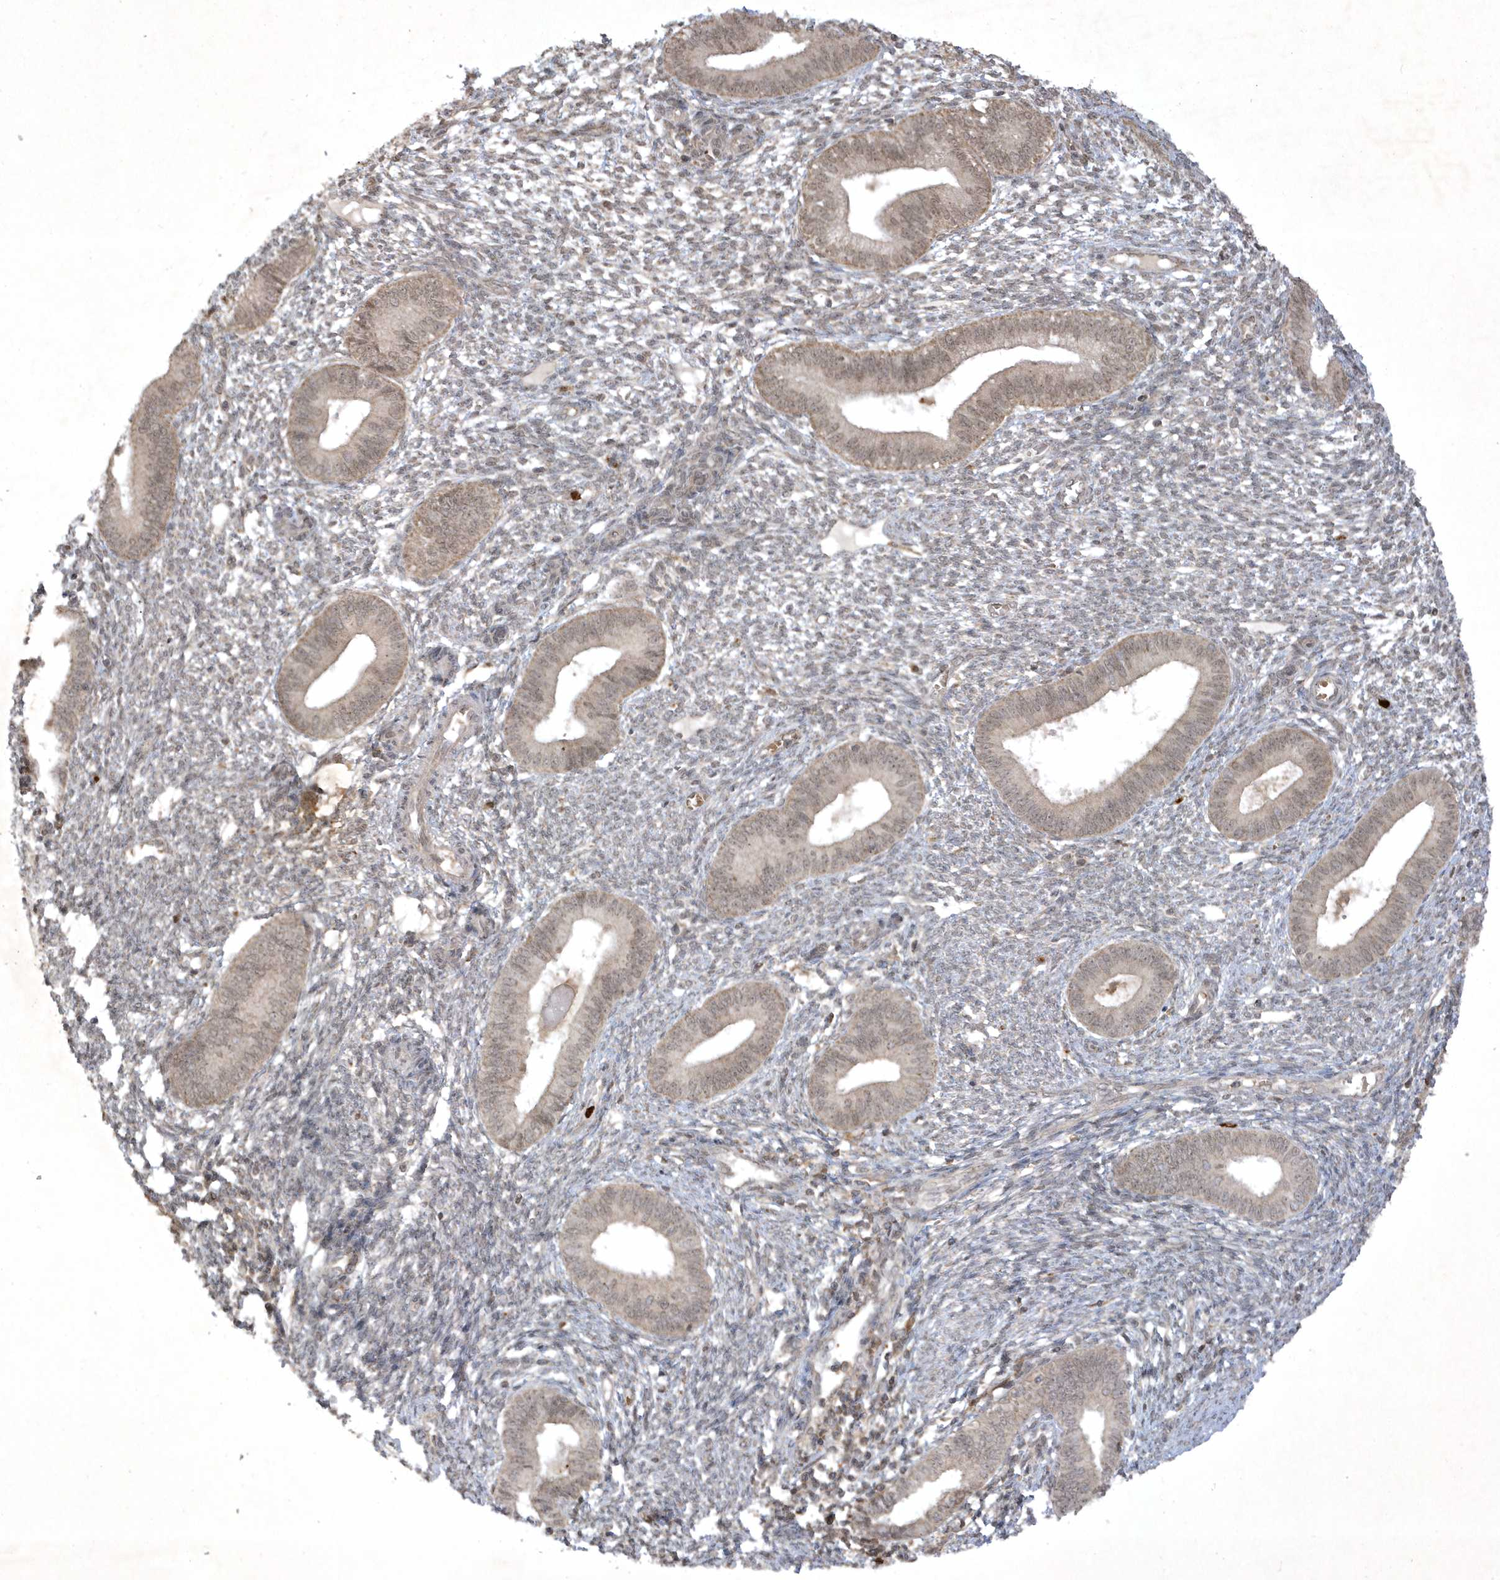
{"staining": {"intensity": "negative", "quantity": "none", "location": "none"}, "tissue": "endometrium", "cell_type": "Cells in endometrial stroma", "image_type": "normal", "snomed": [{"axis": "morphology", "description": "Normal tissue, NOS"}, {"axis": "topography", "description": "Endometrium"}], "caption": "DAB (3,3'-diaminobenzidine) immunohistochemical staining of unremarkable human endometrium displays no significant expression in cells in endometrial stroma.", "gene": "ZNF213", "patient": {"sex": "female", "age": 46}}